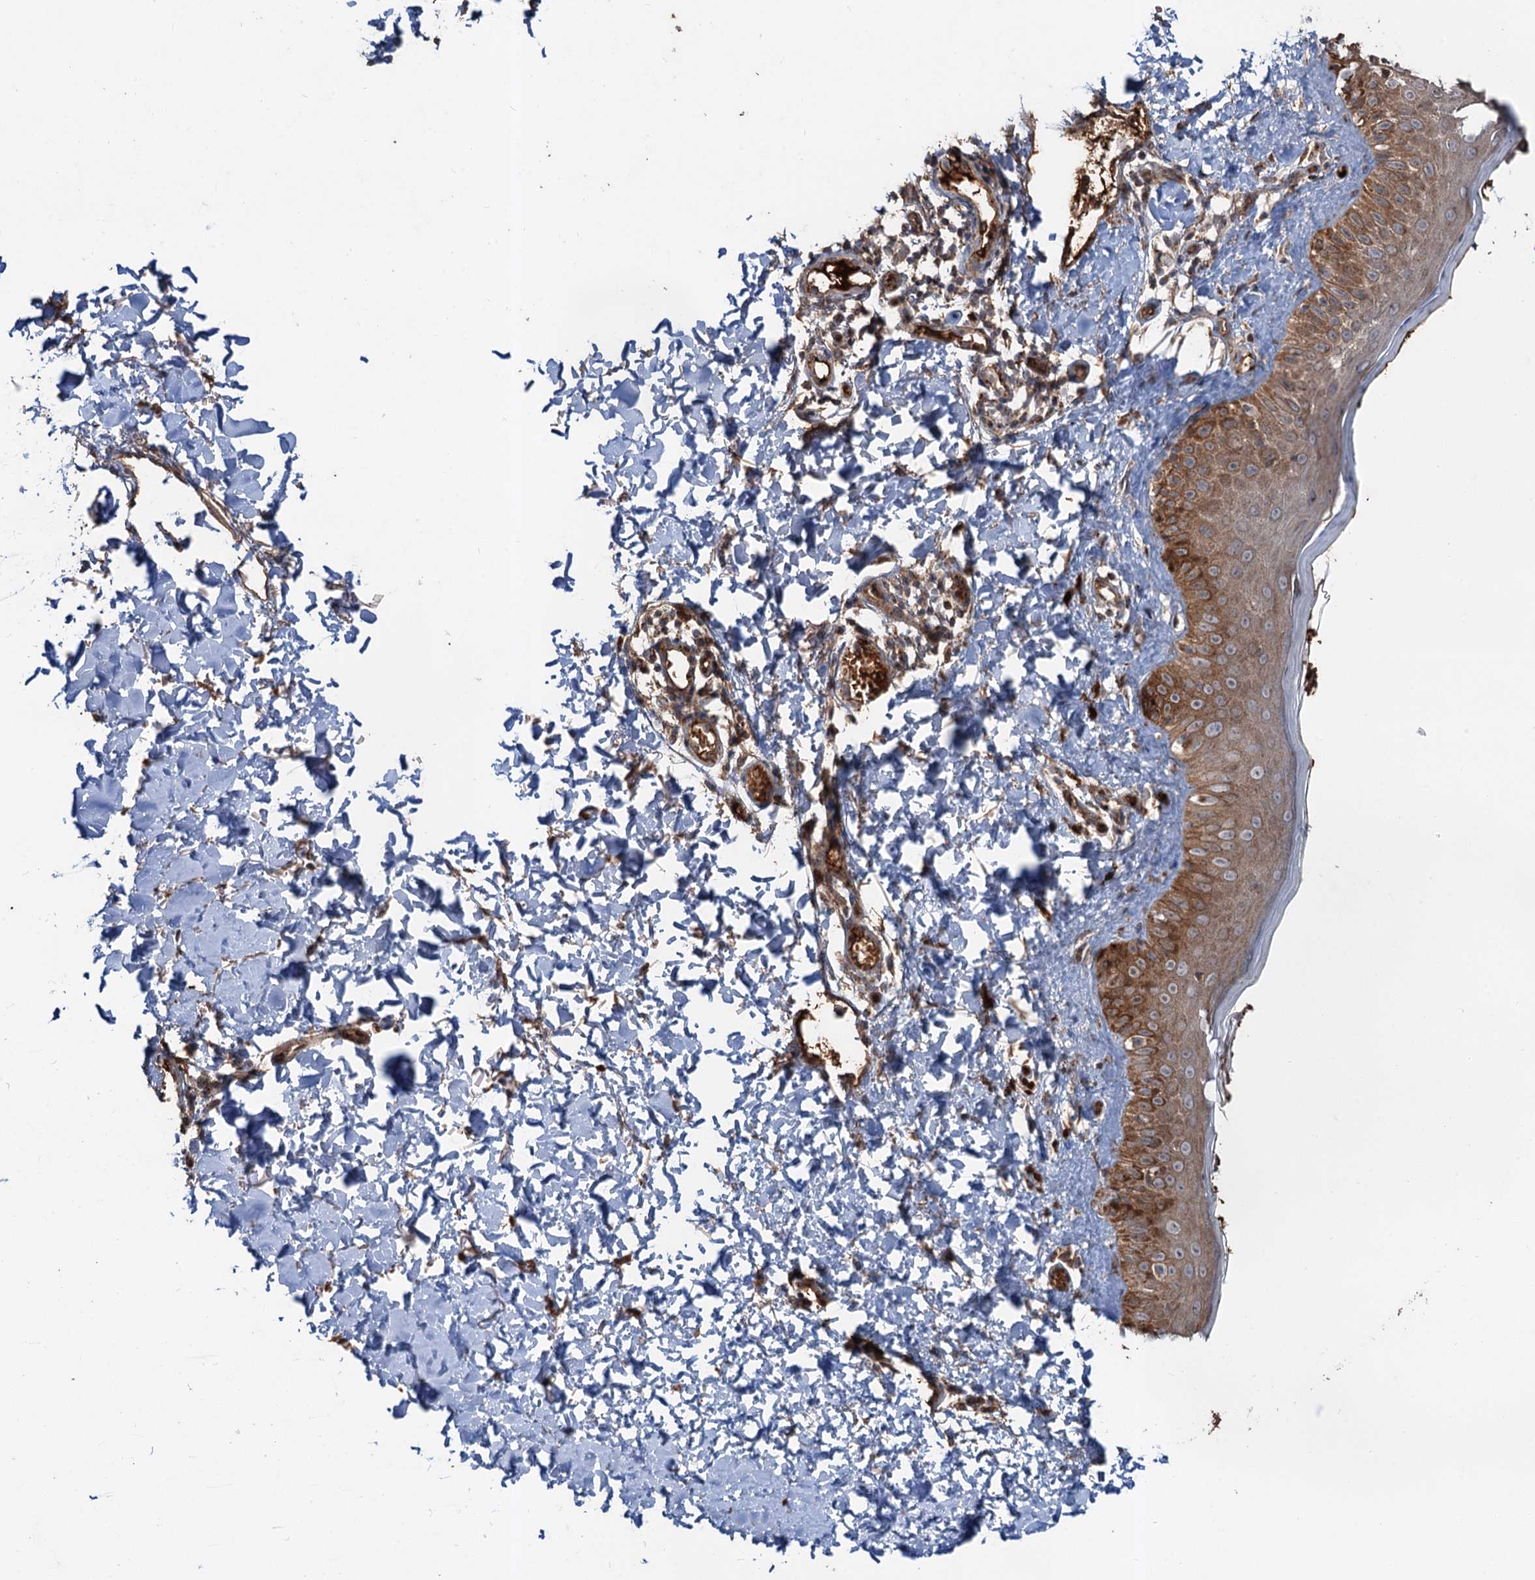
{"staining": {"intensity": "negative", "quantity": "none", "location": "none"}, "tissue": "skin", "cell_type": "Fibroblasts", "image_type": "normal", "snomed": [{"axis": "morphology", "description": "Normal tissue, NOS"}, {"axis": "topography", "description": "Skin"}], "caption": "This image is of unremarkable skin stained with immunohistochemistry (IHC) to label a protein in brown with the nuclei are counter-stained blue. There is no expression in fibroblasts. (DAB (3,3'-diaminobenzidine) IHC with hematoxylin counter stain).", "gene": "DEXI", "patient": {"sex": "male", "age": 52}}